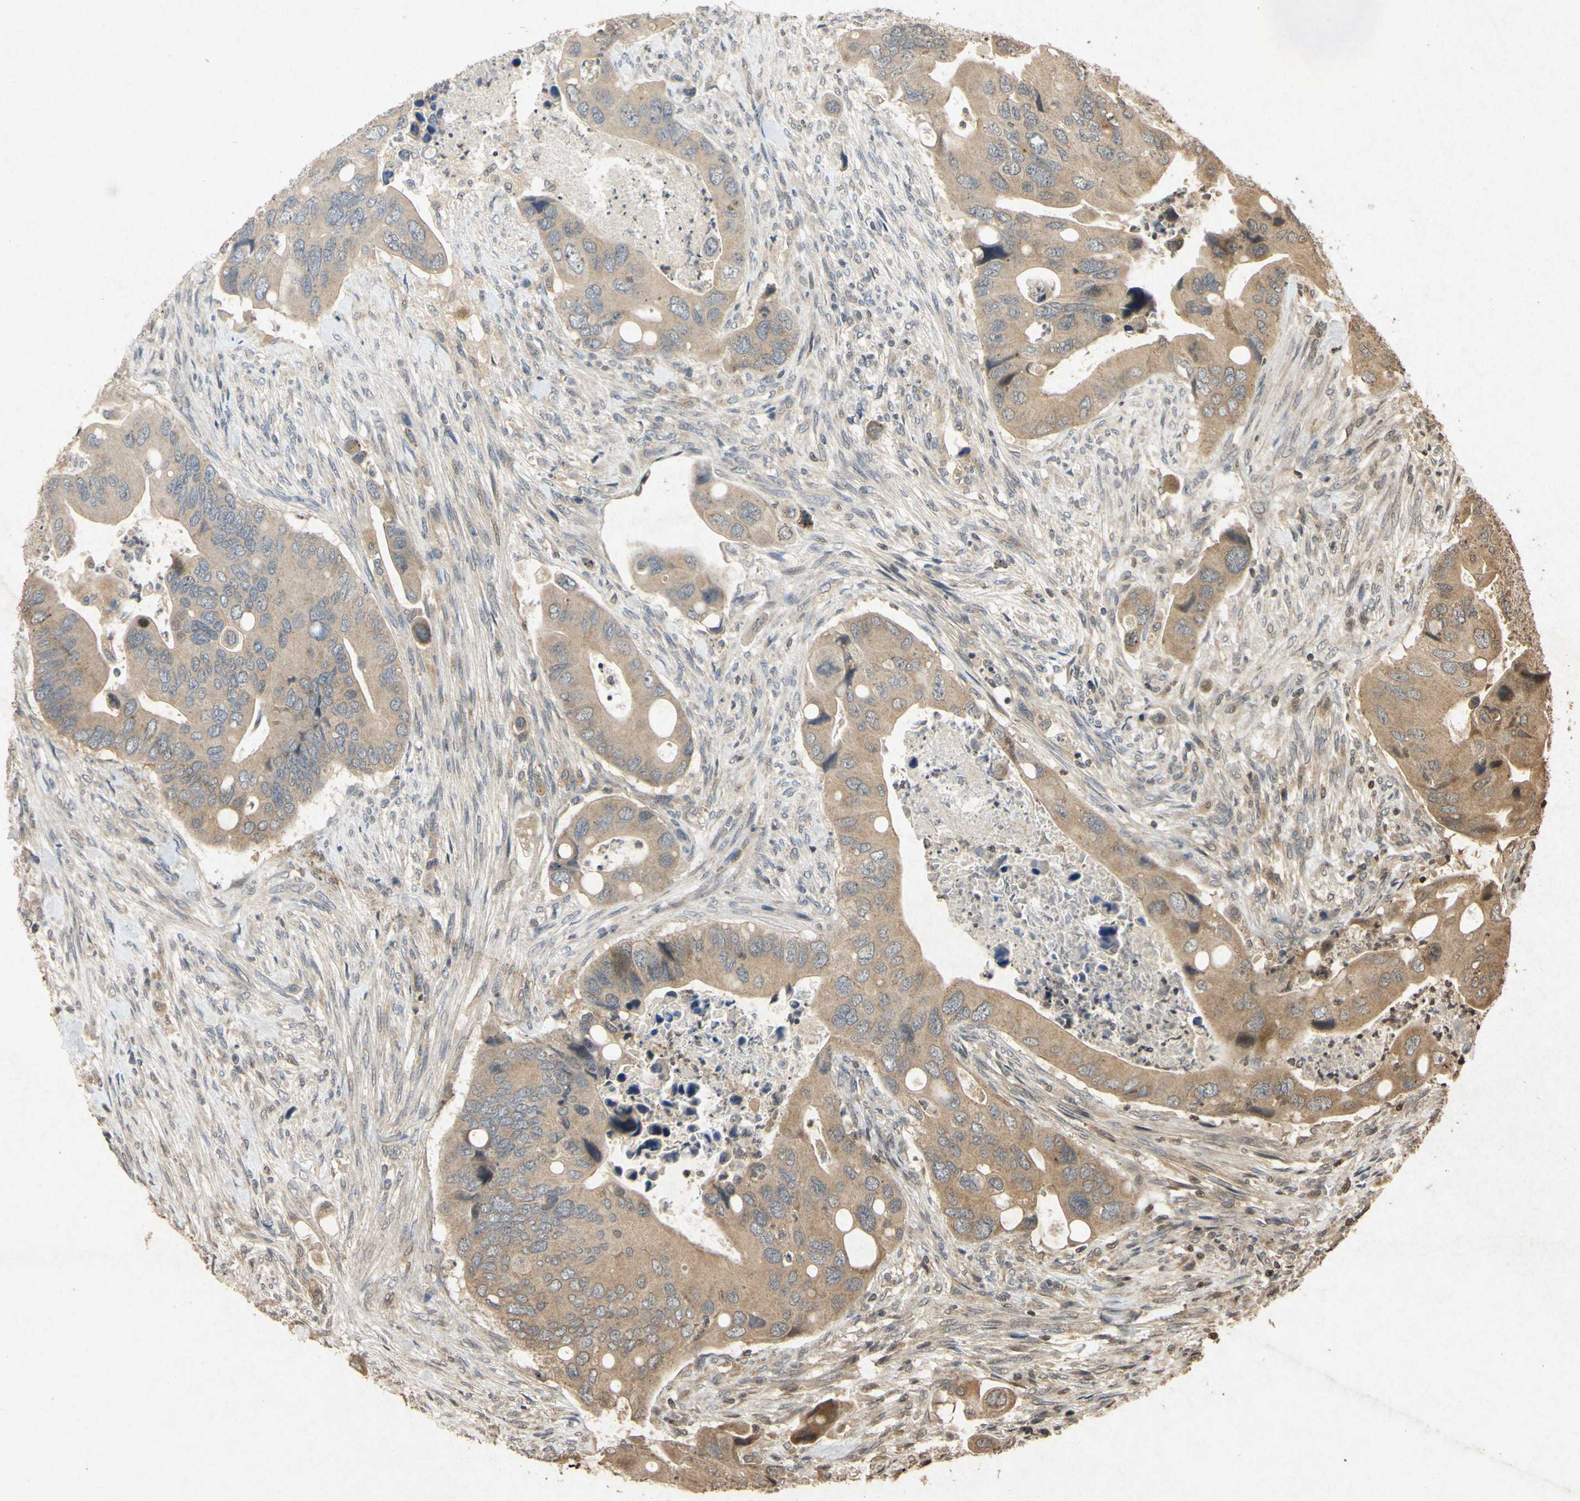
{"staining": {"intensity": "weak", "quantity": ">75%", "location": "cytoplasmic/membranous"}, "tissue": "colorectal cancer", "cell_type": "Tumor cells", "image_type": "cancer", "snomed": [{"axis": "morphology", "description": "Adenocarcinoma, NOS"}, {"axis": "topography", "description": "Rectum"}], "caption": "Colorectal cancer (adenocarcinoma) stained with a protein marker demonstrates weak staining in tumor cells.", "gene": "ATP6V1H", "patient": {"sex": "female", "age": 57}}